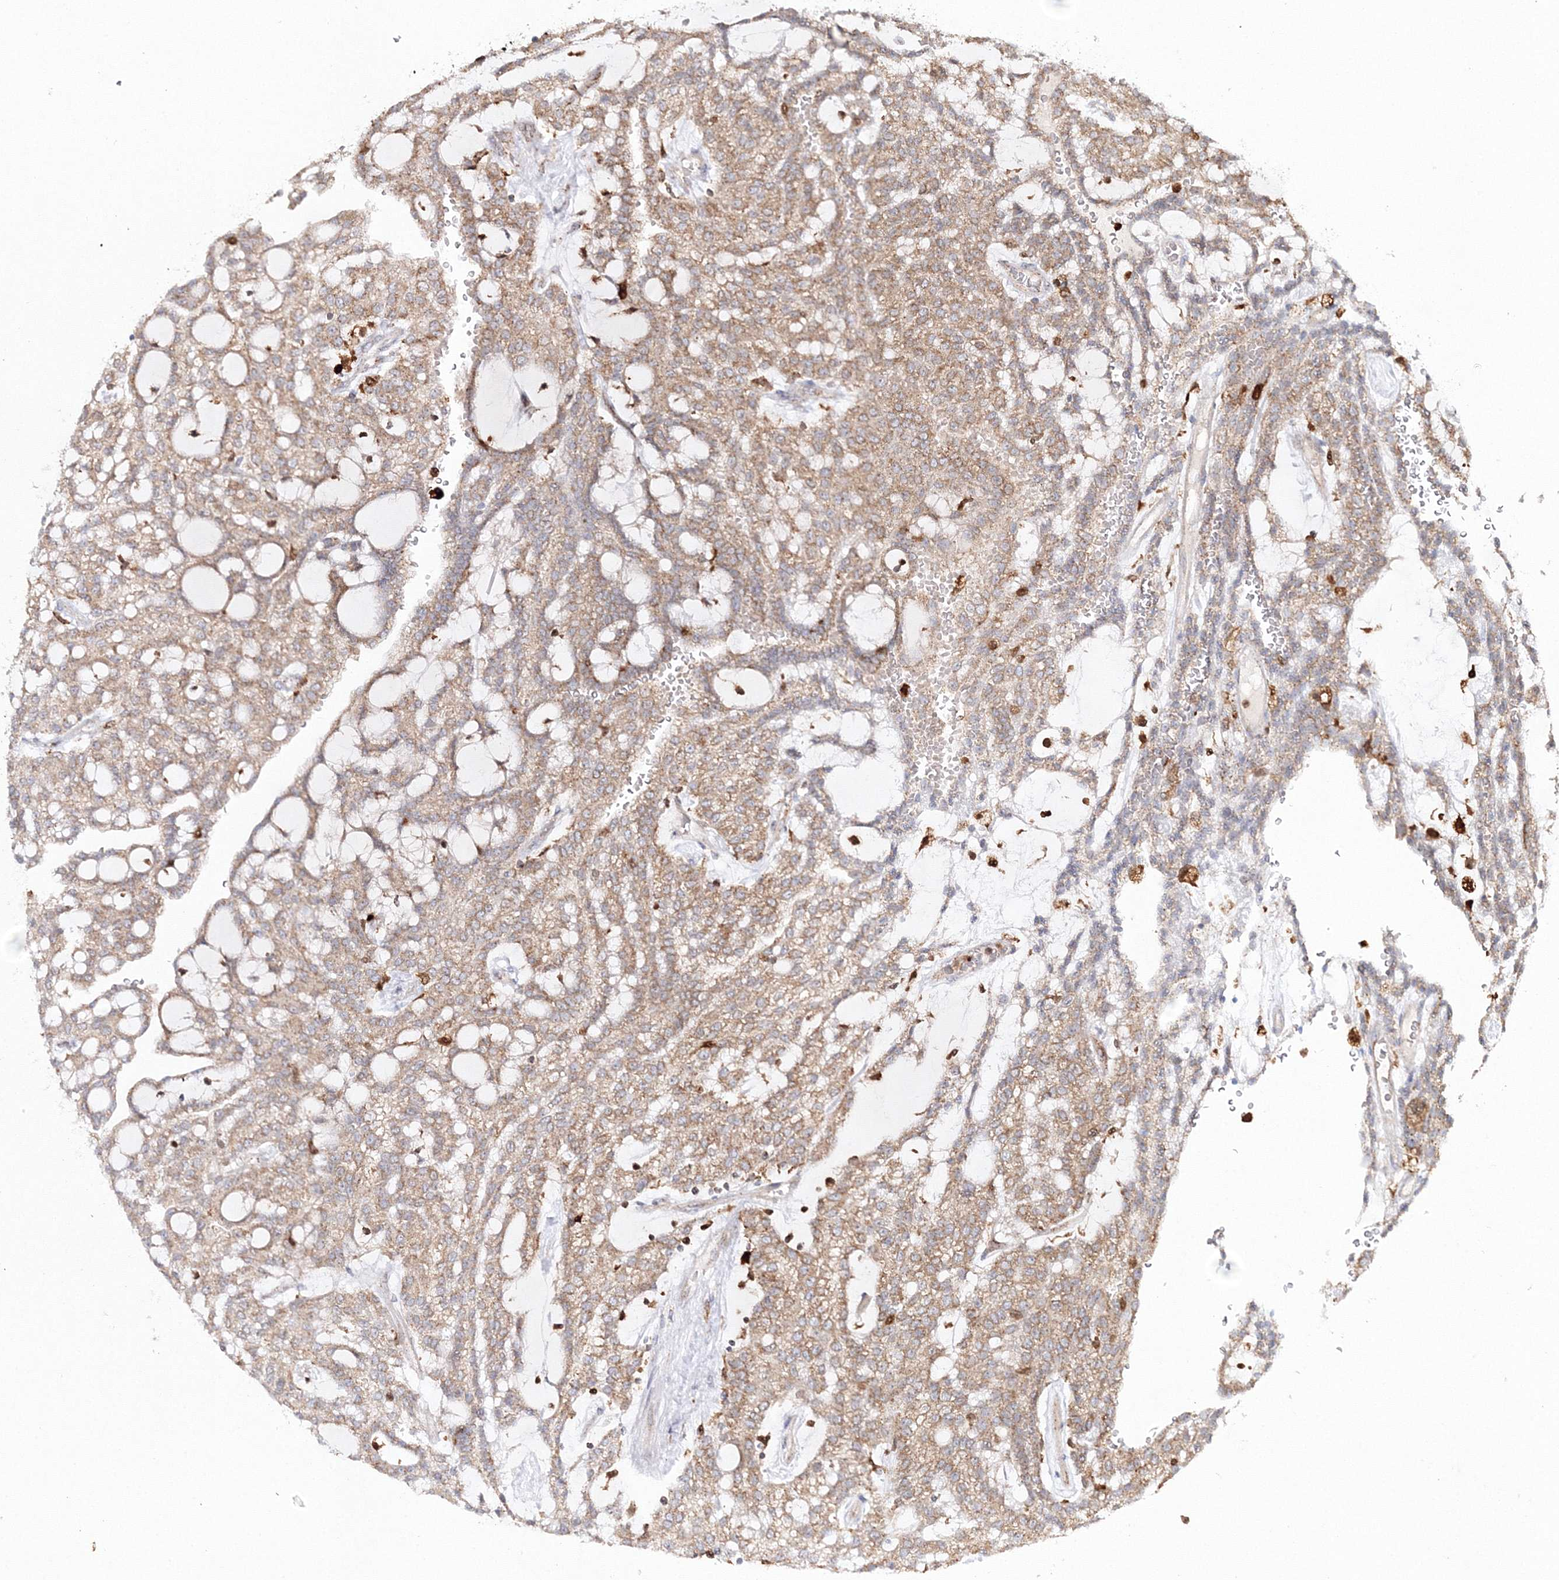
{"staining": {"intensity": "moderate", "quantity": ">75%", "location": "cytoplasmic/membranous"}, "tissue": "renal cancer", "cell_type": "Tumor cells", "image_type": "cancer", "snomed": [{"axis": "morphology", "description": "Adenocarcinoma, NOS"}, {"axis": "topography", "description": "Kidney"}], "caption": "This is a micrograph of IHC staining of adenocarcinoma (renal), which shows moderate expression in the cytoplasmic/membranous of tumor cells.", "gene": "ARCN1", "patient": {"sex": "male", "age": 63}}